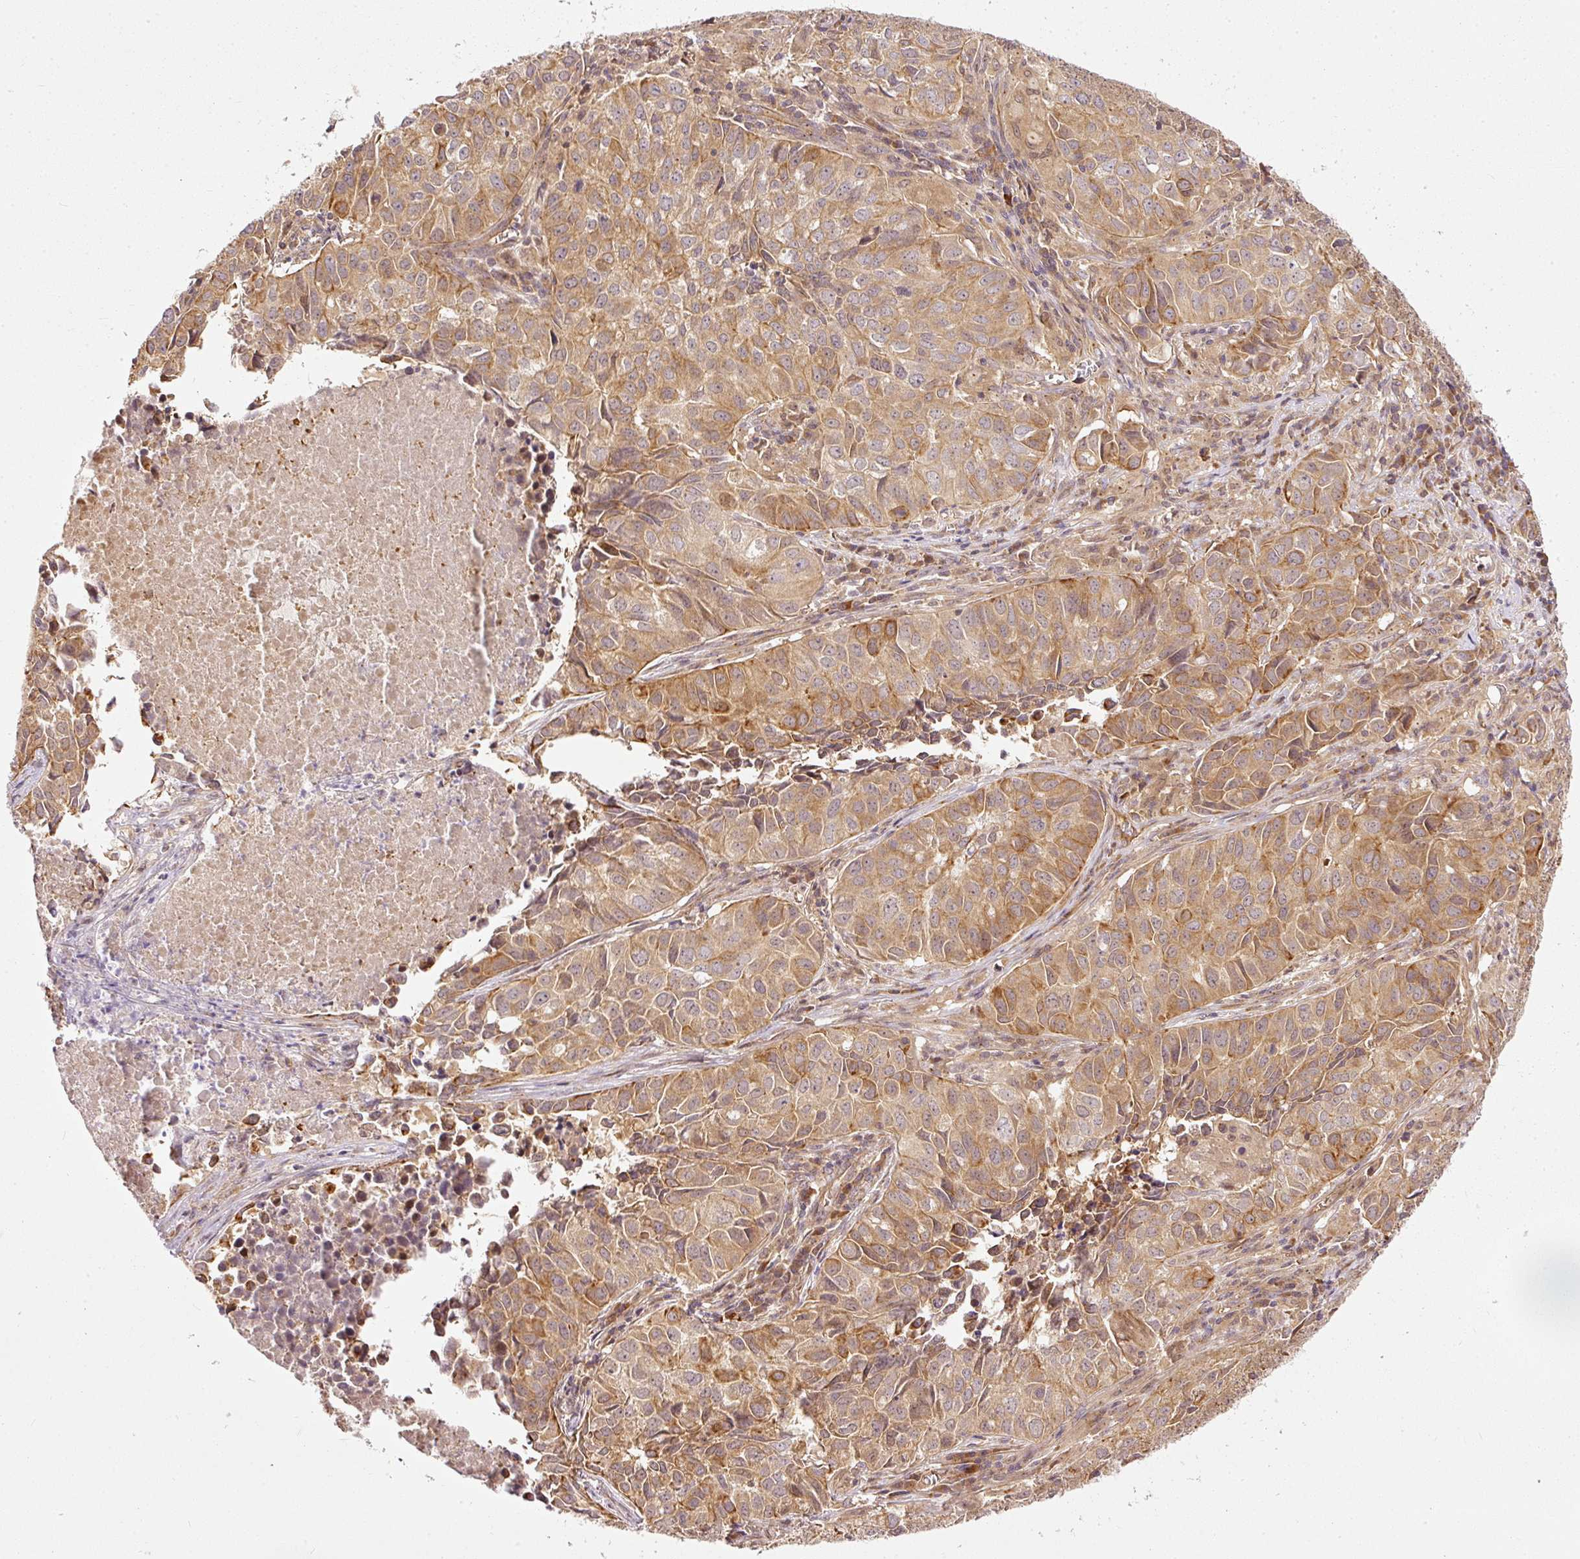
{"staining": {"intensity": "moderate", "quantity": ">75%", "location": "cytoplasmic/membranous"}, "tissue": "lung cancer", "cell_type": "Tumor cells", "image_type": "cancer", "snomed": [{"axis": "morphology", "description": "Adenocarcinoma, NOS"}, {"axis": "topography", "description": "Lung"}], "caption": "Immunohistochemical staining of human lung cancer shows medium levels of moderate cytoplasmic/membranous protein expression in approximately >75% of tumor cells. (Brightfield microscopy of DAB IHC at high magnification).", "gene": "MIF4GD", "patient": {"sex": "female", "age": 50}}